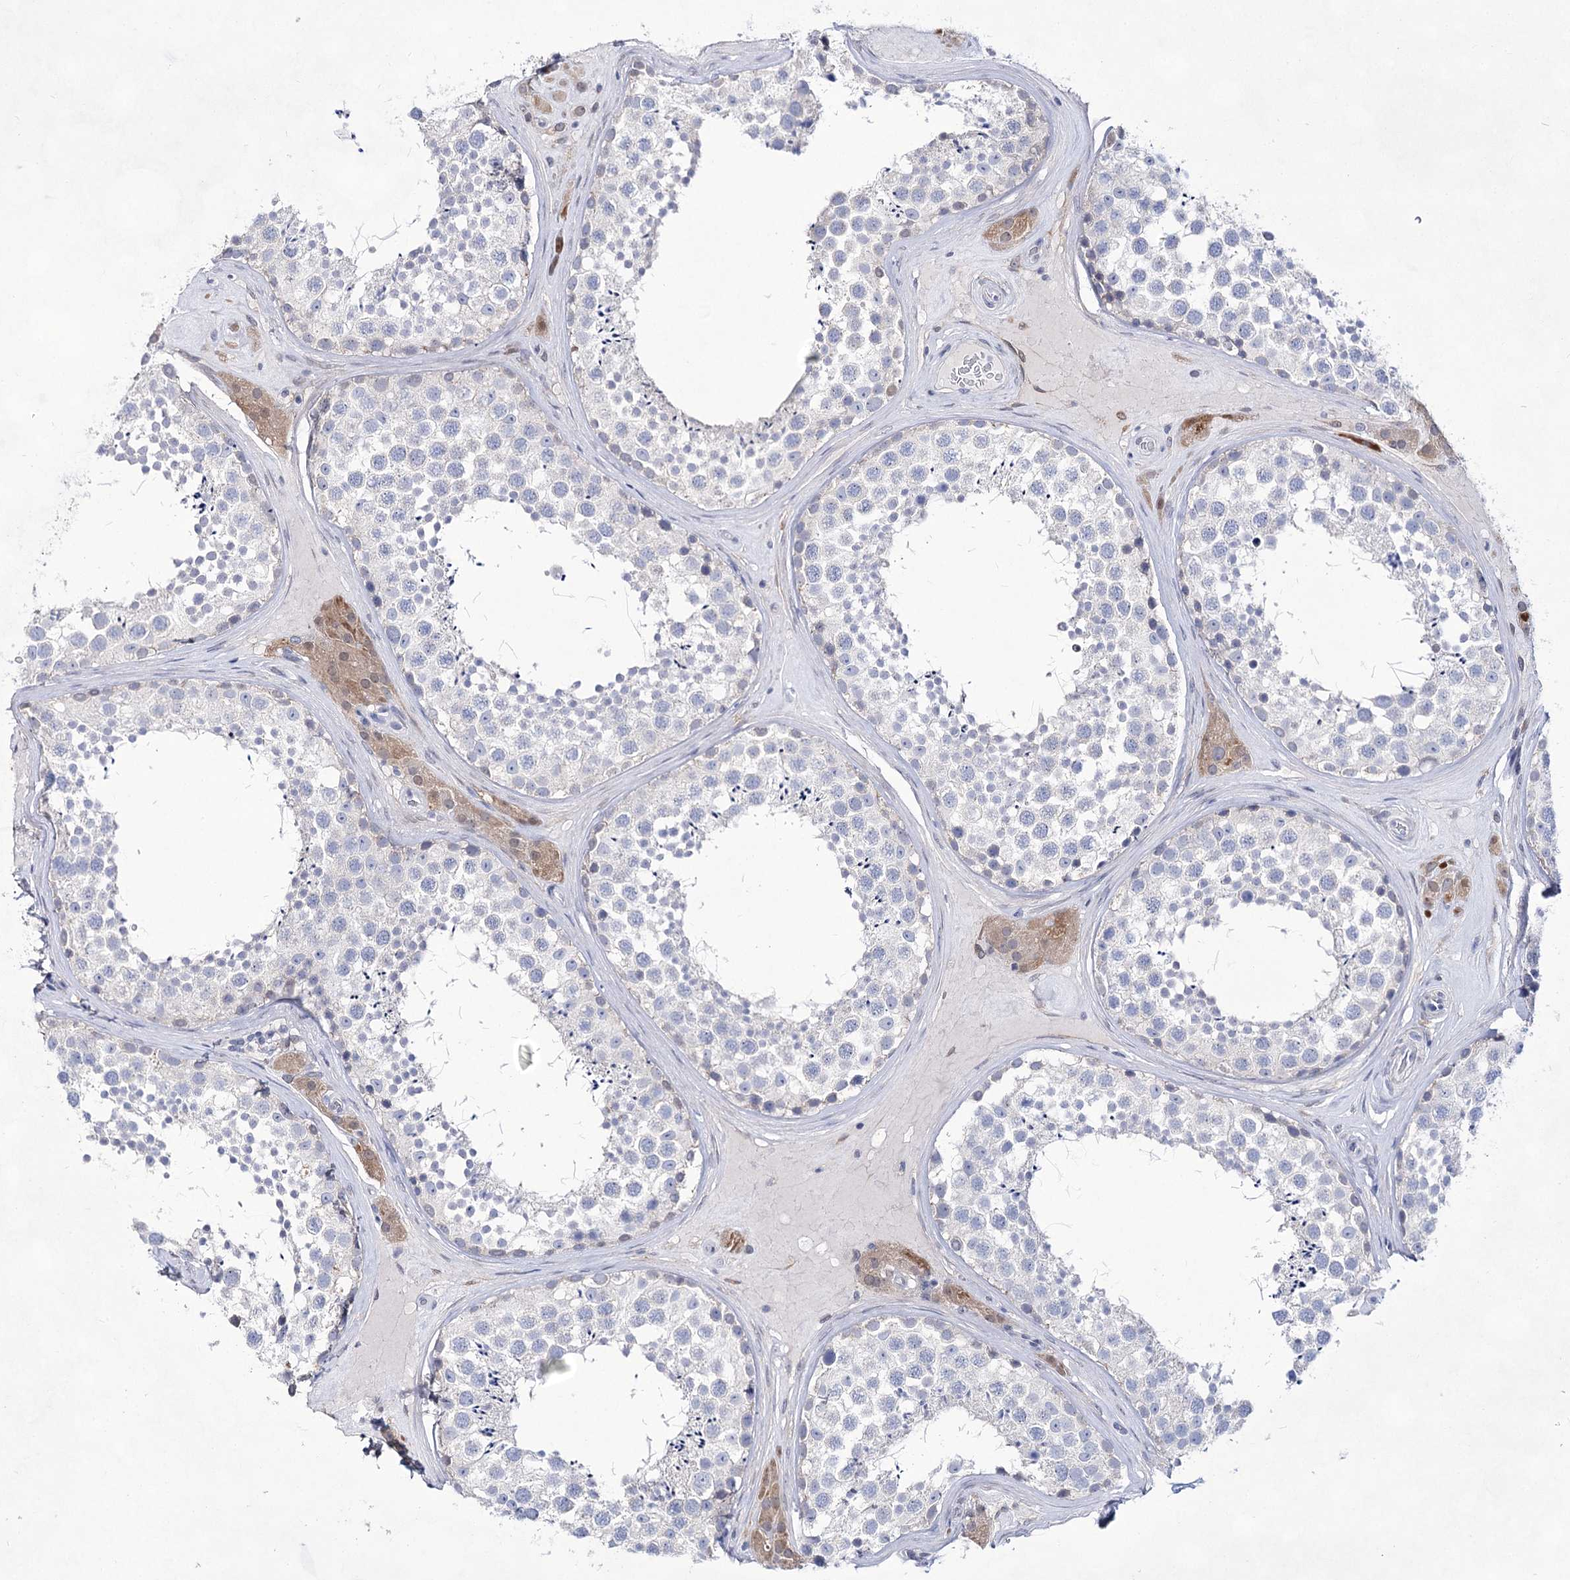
{"staining": {"intensity": "negative", "quantity": "none", "location": "none"}, "tissue": "testis", "cell_type": "Cells in seminiferous ducts", "image_type": "normal", "snomed": [{"axis": "morphology", "description": "Normal tissue, NOS"}, {"axis": "topography", "description": "Testis"}], "caption": "DAB immunohistochemical staining of benign testis exhibits no significant staining in cells in seminiferous ducts. (DAB (3,3'-diaminobenzidine) IHC visualized using brightfield microscopy, high magnification).", "gene": "UGDH", "patient": {"sex": "male", "age": 46}}